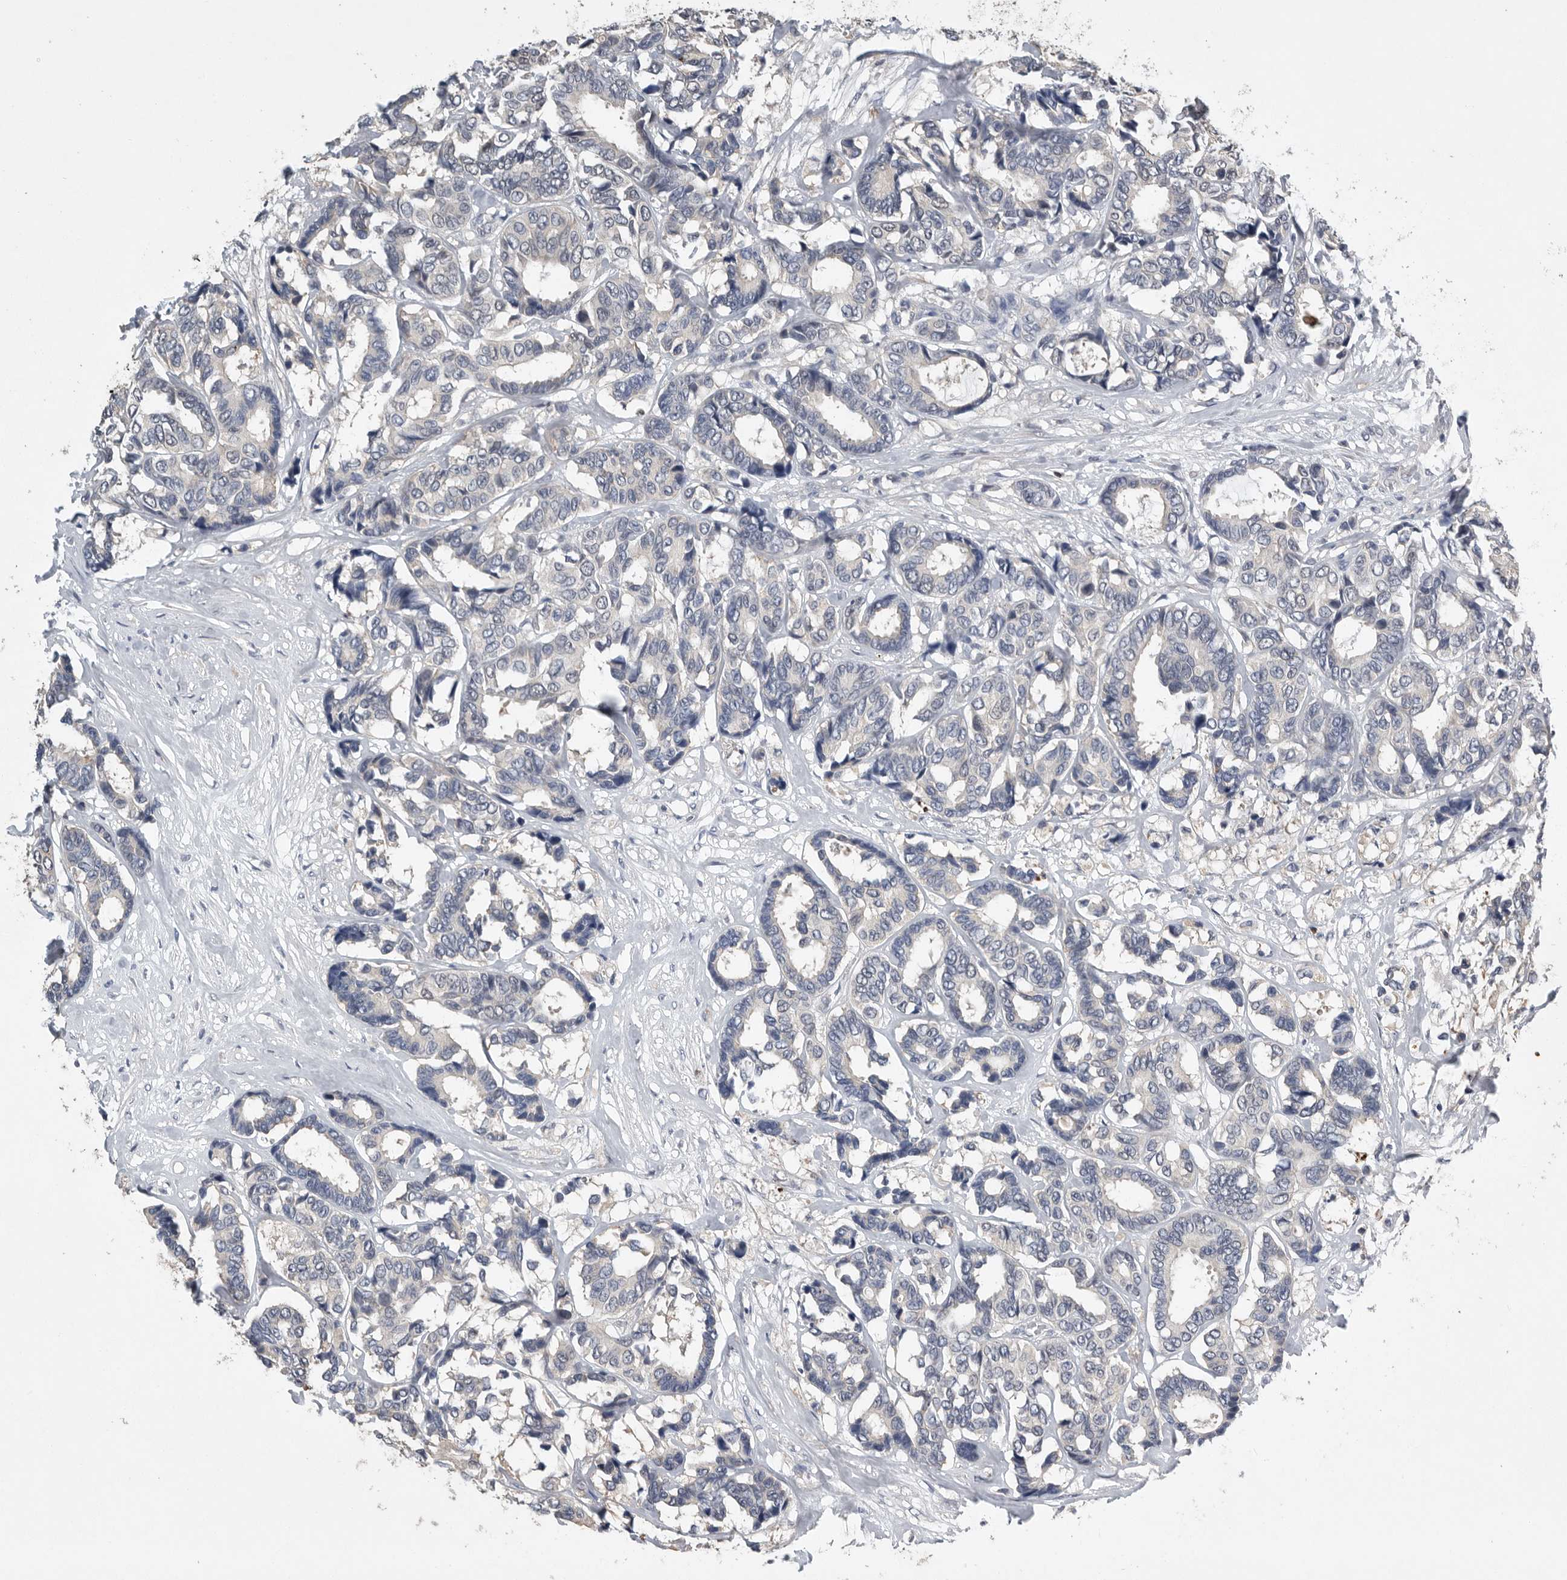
{"staining": {"intensity": "negative", "quantity": "none", "location": "none"}, "tissue": "breast cancer", "cell_type": "Tumor cells", "image_type": "cancer", "snomed": [{"axis": "morphology", "description": "Duct carcinoma"}, {"axis": "topography", "description": "Breast"}], "caption": "Micrograph shows no significant protein positivity in tumor cells of invasive ductal carcinoma (breast).", "gene": "PDCD4", "patient": {"sex": "female", "age": 87}}